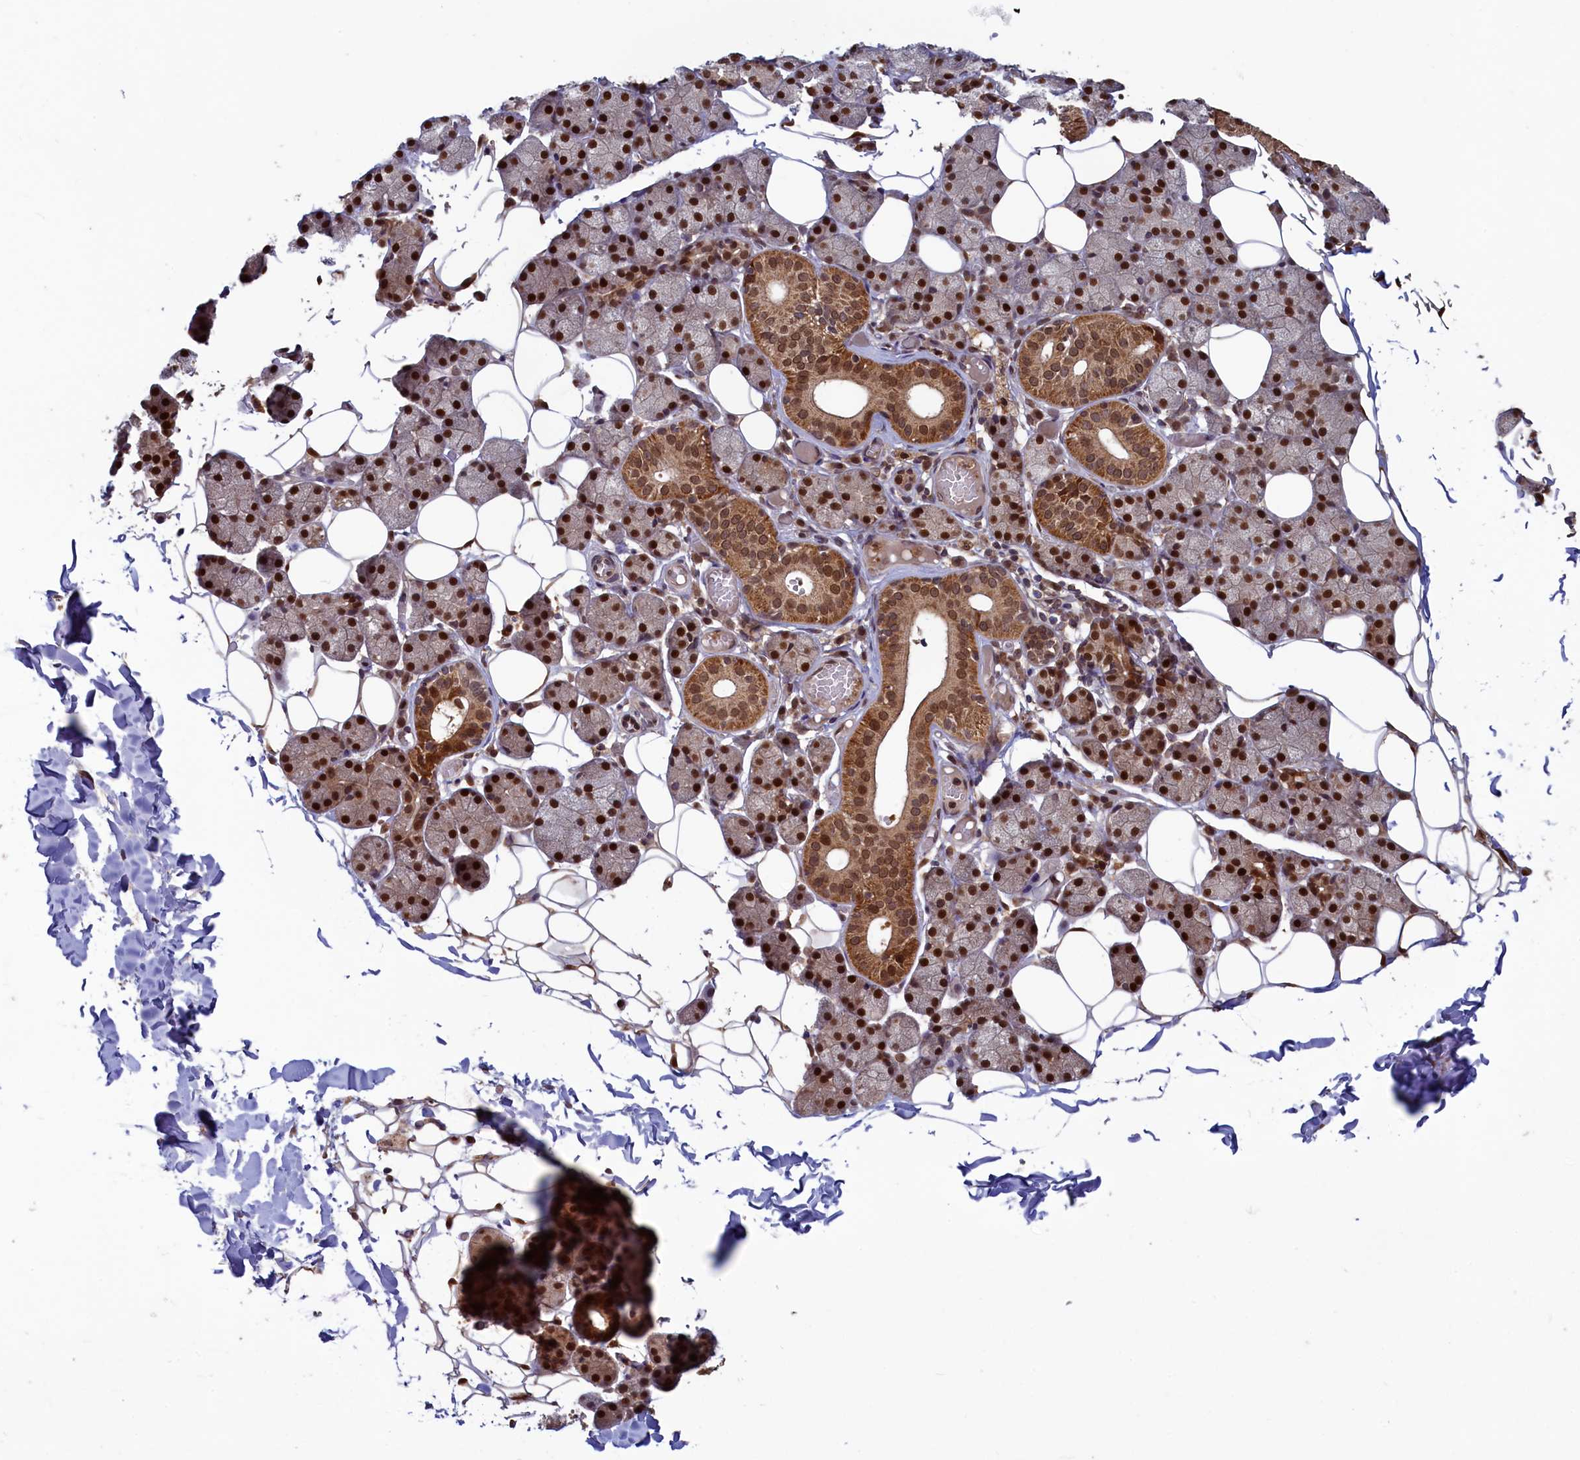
{"staining": {"intensity": "strong", "quantity": ">75%", "location": "cytoplasmic/membranous,nuclear"}, "tissue": "salivary gland", "cell_type": "Glandular cells", "image_type": "normal", "snomed": [{"axis": "morphology", "description": "Normal tissue, NOS"}, {"axis": "topography", "description": "Salivary gland"}], "caption": "High-magnification brightfield microscopy of benign salivary gland stained with DAB (3,3'-diaminobenzidine) (brown) and counterstained with hematoxylin (blue). glandular cells exhibit strong cytoplasmic/membranous,nuclear positivity is seen in about>75% of cells.", "gene": "NAE1", "patient": {"sex": "female", "age": 33}}